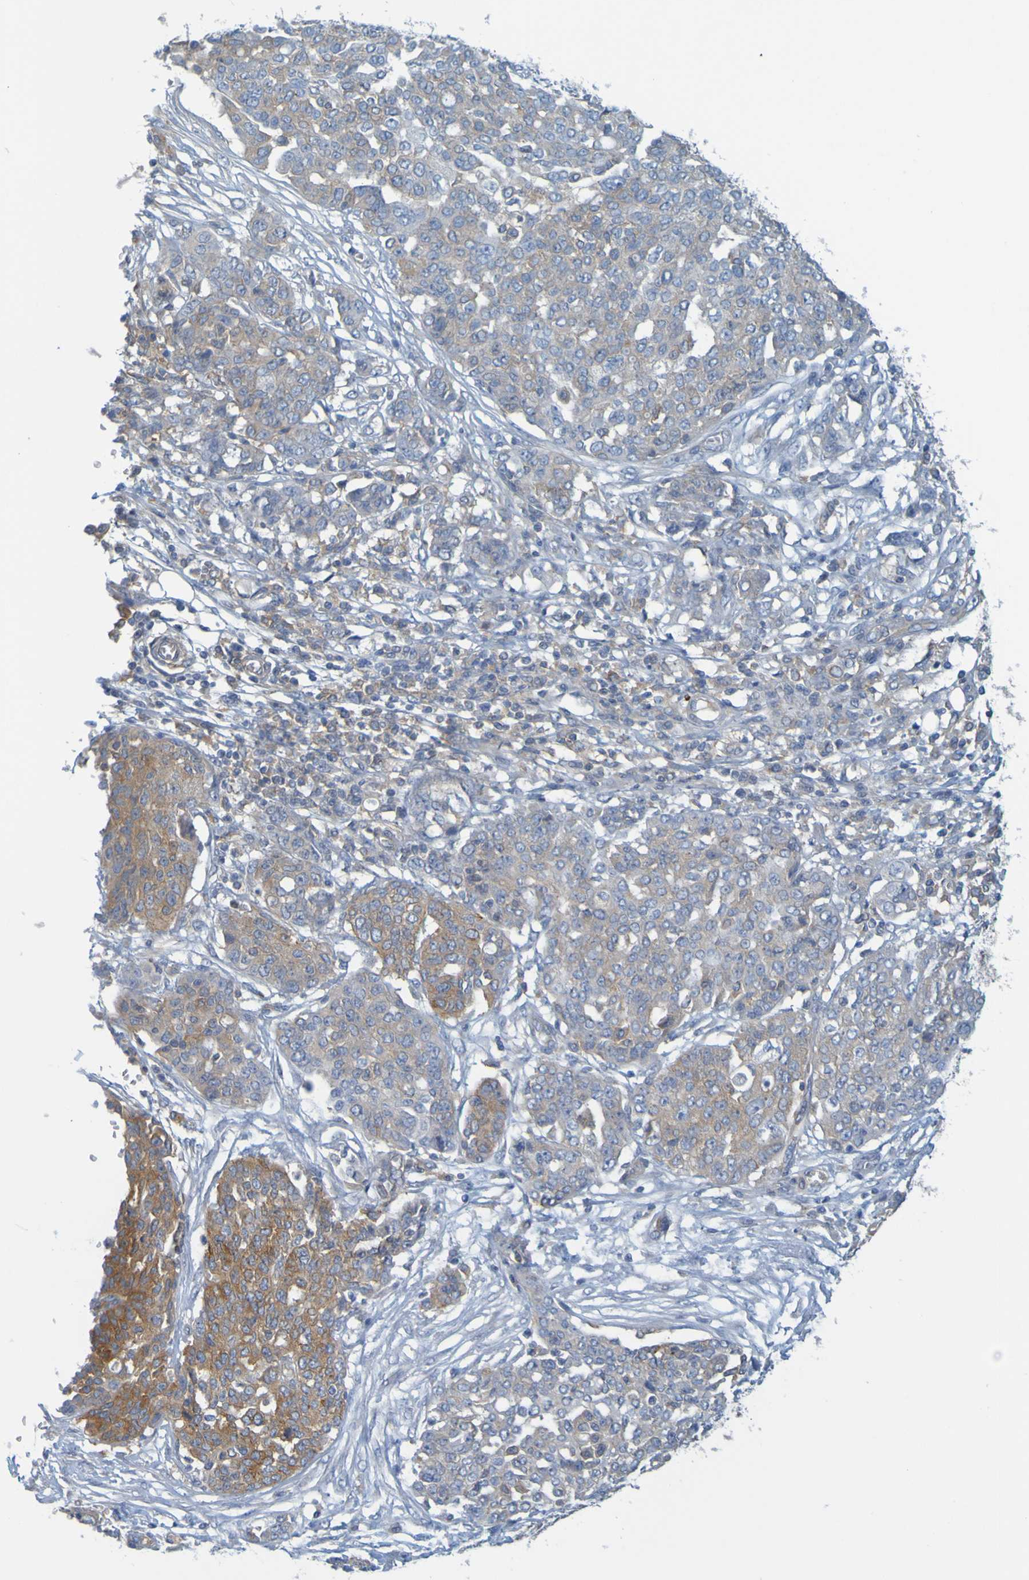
{"staining": {"intensity": "moderate", "quantity": "25%-75%", "location": "cytoplasmic/membranous"}, "tissue": "ovarian cancer", "cell_type": "Tumor cells", "image_type": "cancer", "snomed": [{"axis": "morphology", "description": "Cystadenocarcinoma, serous, NOS"}, {"axis": "topography", "description": "Soft tissue"}, {"axis": "topography", "description": "Ovary"}], "caption": "Ovarian cancer (serous cystadenocarcinoma) tissue reveals moderate cytoplasmic/membranous staining in about 25%-75% of tumor cells, visualized by immunohistochemistry.", "gene": "APPL1", "patient": {"sex": "female", "age": 57}}